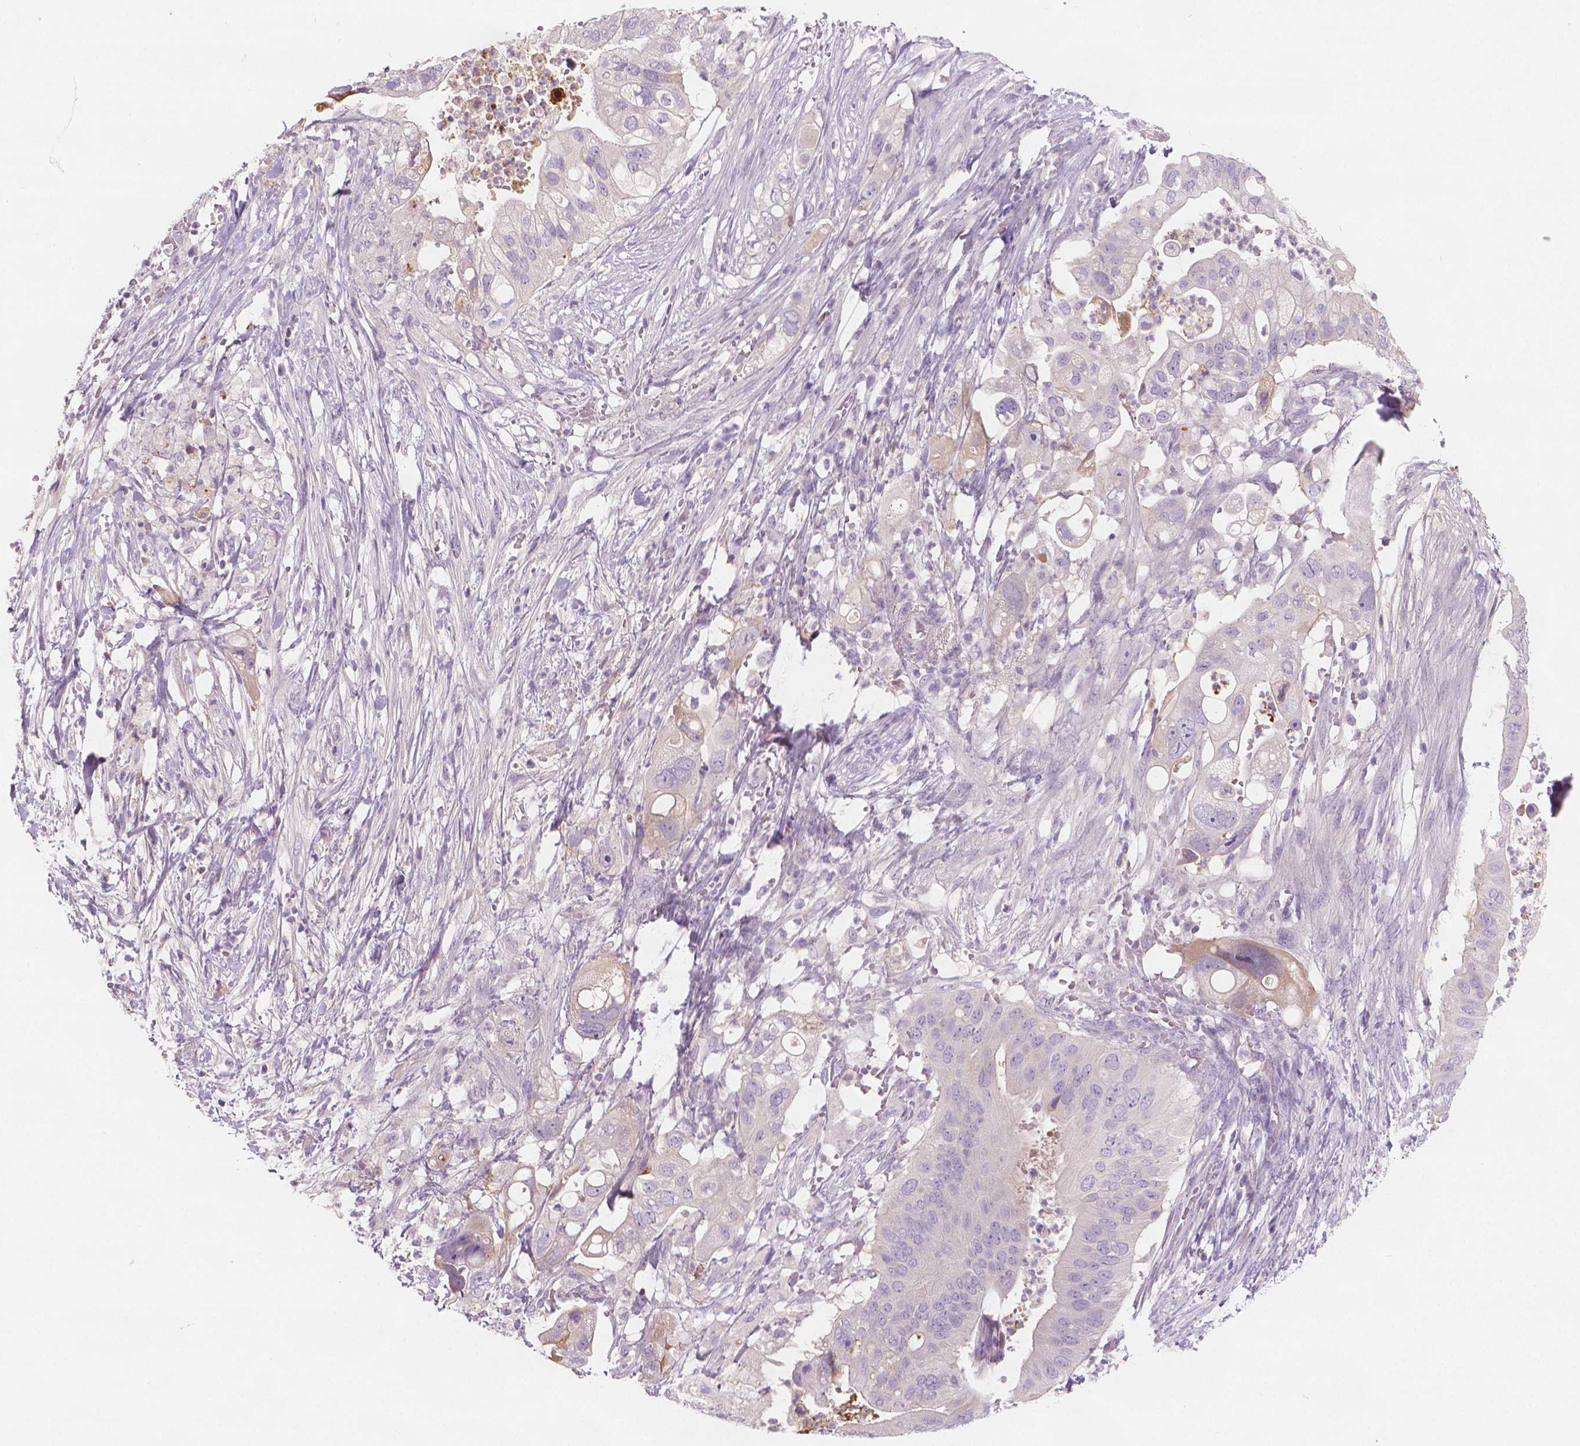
{"staining": {"intensity": "negative", "quantity": "none", "location": "none"}, "tissue": "pancreatic cancer", "cell_type": "Tumor cells", "image_type": "cancer", "snomed": [{"axis": "morphology", "description": "Adenocarcinoma, NOS"}, {"axis": "topography", "description": "Pancreas"}], "caption": "Pancreatic adenocarcinoma was stained to show a protein in brown. There is no significant expression in tumor cells. Brightfield microscopy of IHC stained with DAB (brown) and hematoxylin (blue), captured at high magnification.", "gene": "APOA4", "patient": {"sex": "female", "age": 72}}